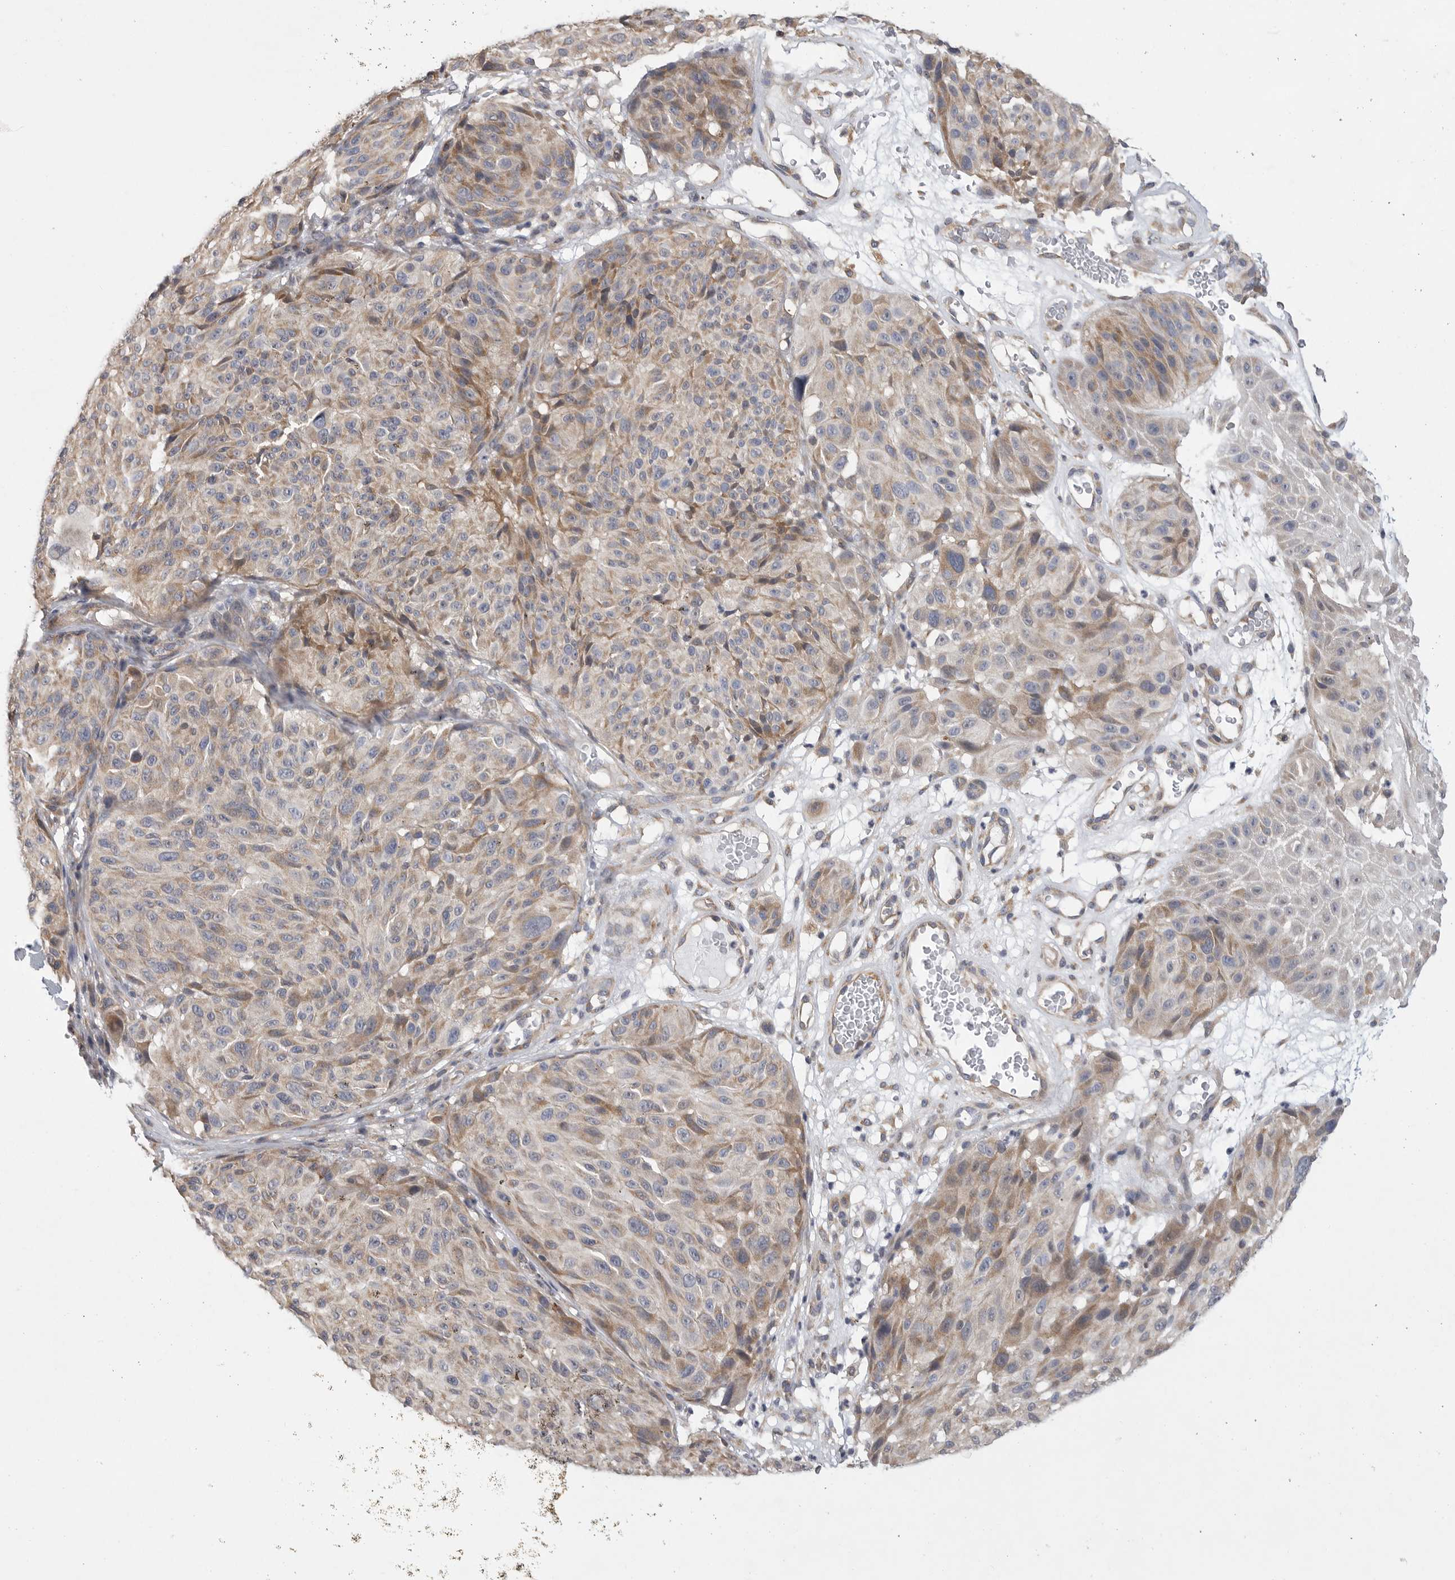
{"staining": {"intensity": "moderate", "quantity": ">75%", "location": "cytoplasmic/membranous"}, "tissue": "melanoma", "cell_type": "Tumor cells", "image_type": "cancer", "snomed": [{"axis": "morphology", "description": "Malignant melanoma, NOS"}, {"axis": "topography", "description": "Skin"}], "caption": "Immunohistochemical staining of human melanoma shows medium levels of moderate cytoplasmic/membranous protein expression in approximately >75% of tumor cells. (IHC, brightfield microscopy, high magnification).", "gene": "FBXO43", "patient": {"sex": "male", "age": 83}}